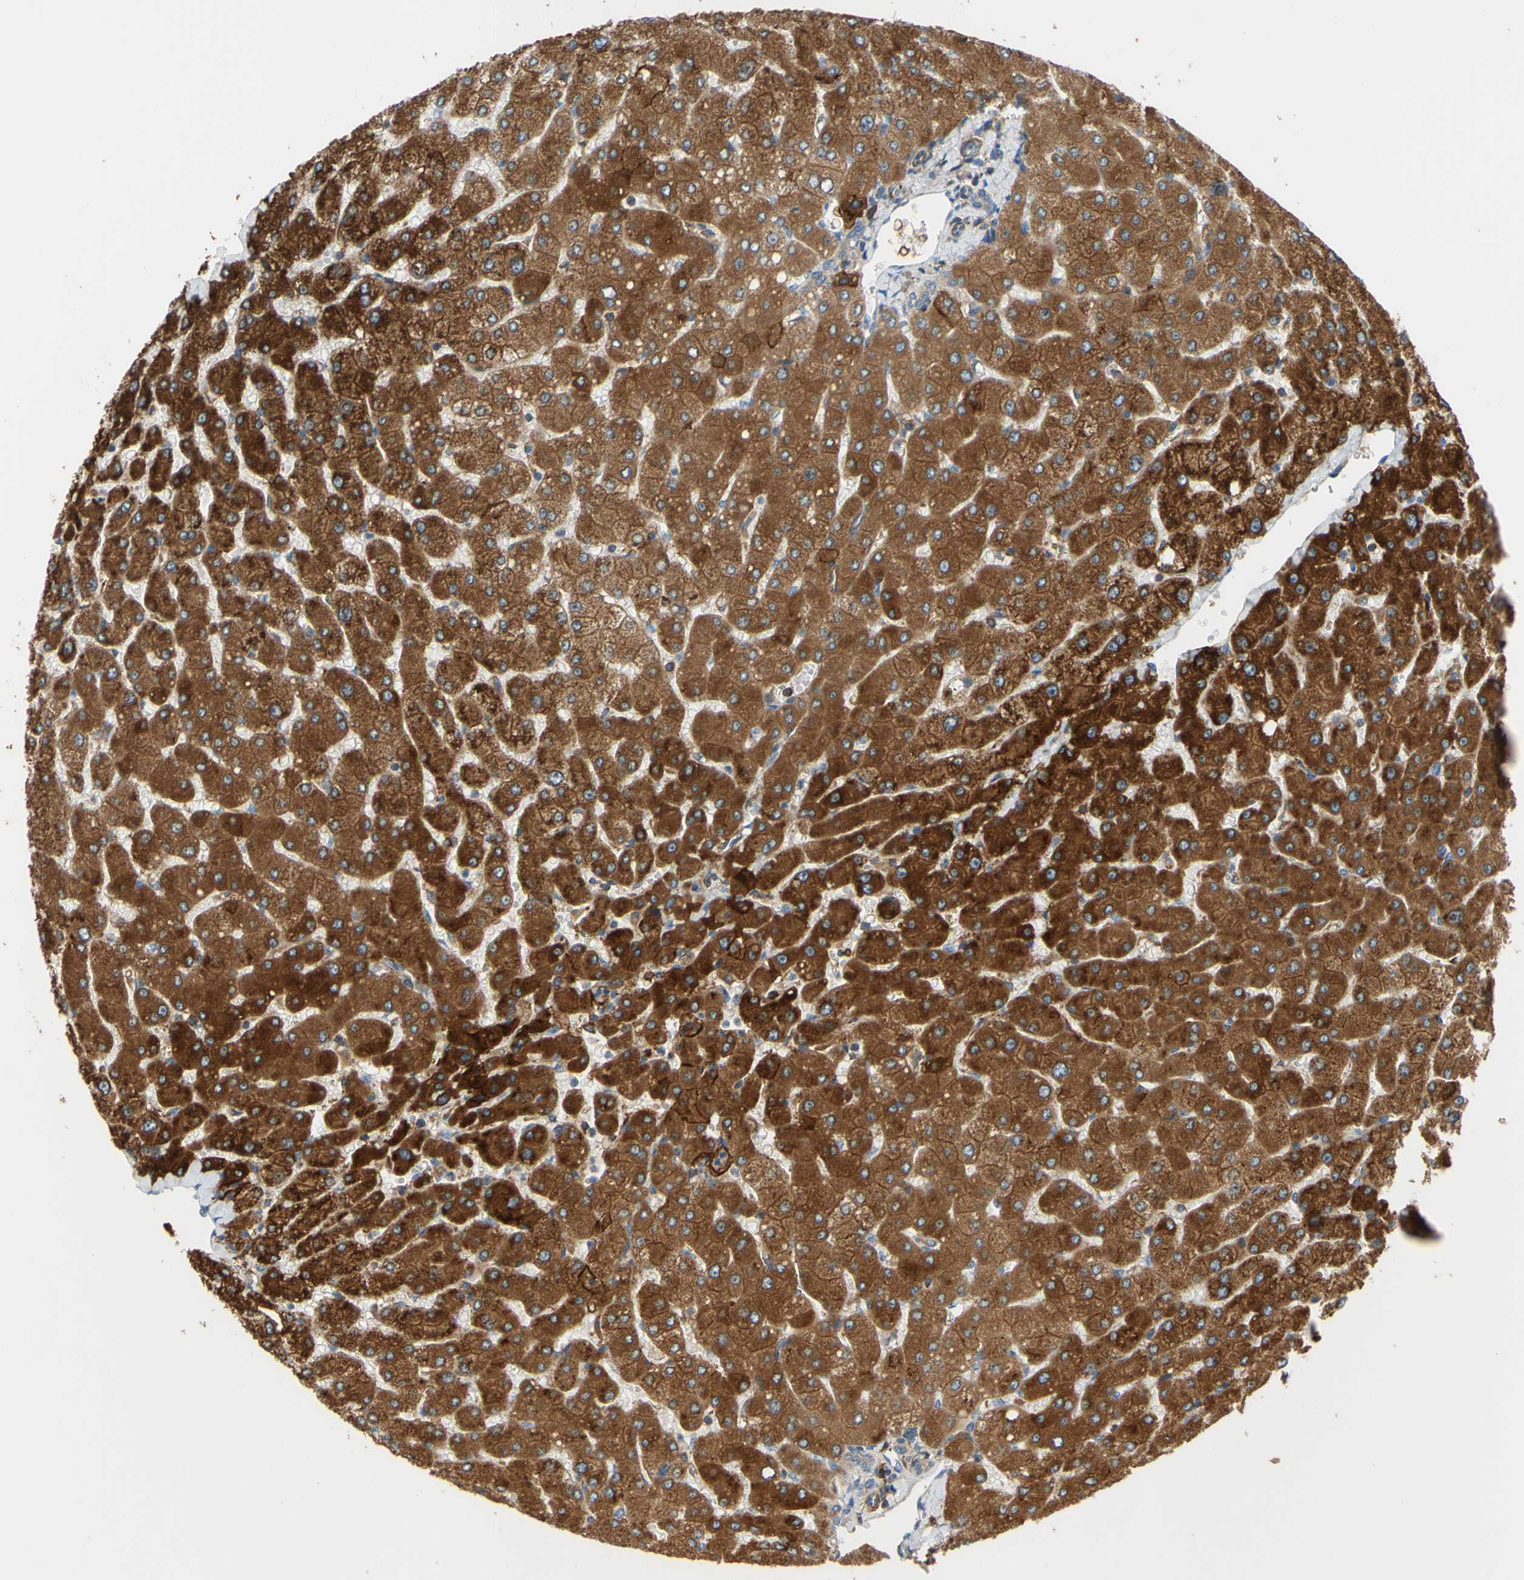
{"staining": {"intensity": "weak", "quantity": "<25%", "location": "cytoplasmic/membranous"}, "tissue": "liver", "cell_type": "Cholangiocytes", "image_type": "normal", "snomed": [{"axis": "morphology", "description": "Normal tissue, NOS"}, {"axis": "topography", "description": "Liver"}], "caption": "Immunohistochemical staining of unremarkable human liver demonstrates no significant expression in cholangiocytes.", "gene": "POR", "patient": {"sex": "male", "age": 55}}